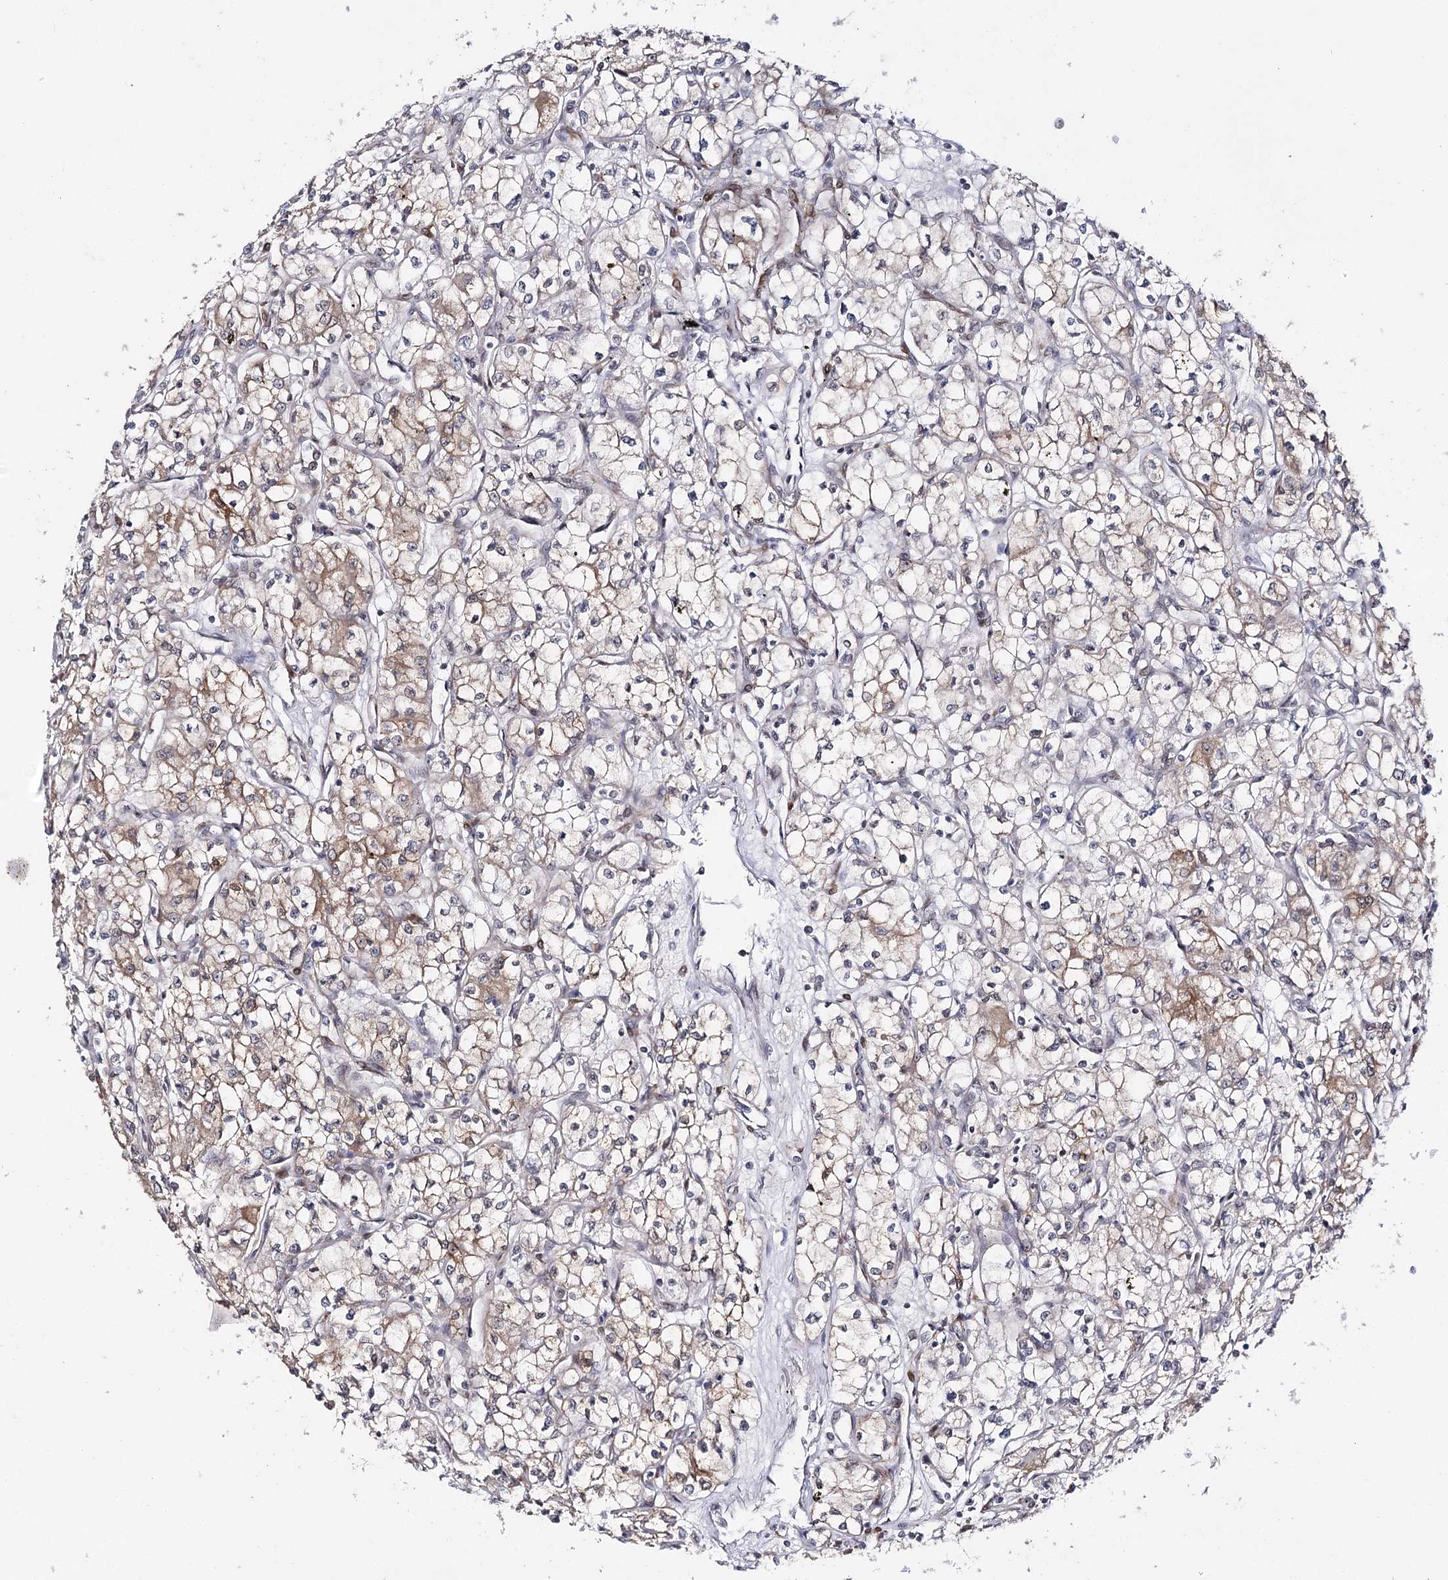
{"staining": {"intensity": "moderate", "quantity": "<25%", "location": "cytoplasmic/membranous"}, "tissue": "renal cancer", "cell_type": "Tumor cells", "image_type": "cancer", "snomed": [{"axis": "morphology", "description": "Adenocarcinoma, NOS"}, {"axis": "topography", "description": "Kidney"}], "caption": "Renal adenocarcinoma was stained to show a protein in brown. There is low levels of moderate cytoplasmic/membranous positivity in approximately <25% of tumor cells. The protein of interest is stained brown, and the nuclei are stained in blue (DAB IHC with brightfield microscopy, high magnification).", "gene": "HSD11B2", "patient": {"sex": "male", "age": 59}}